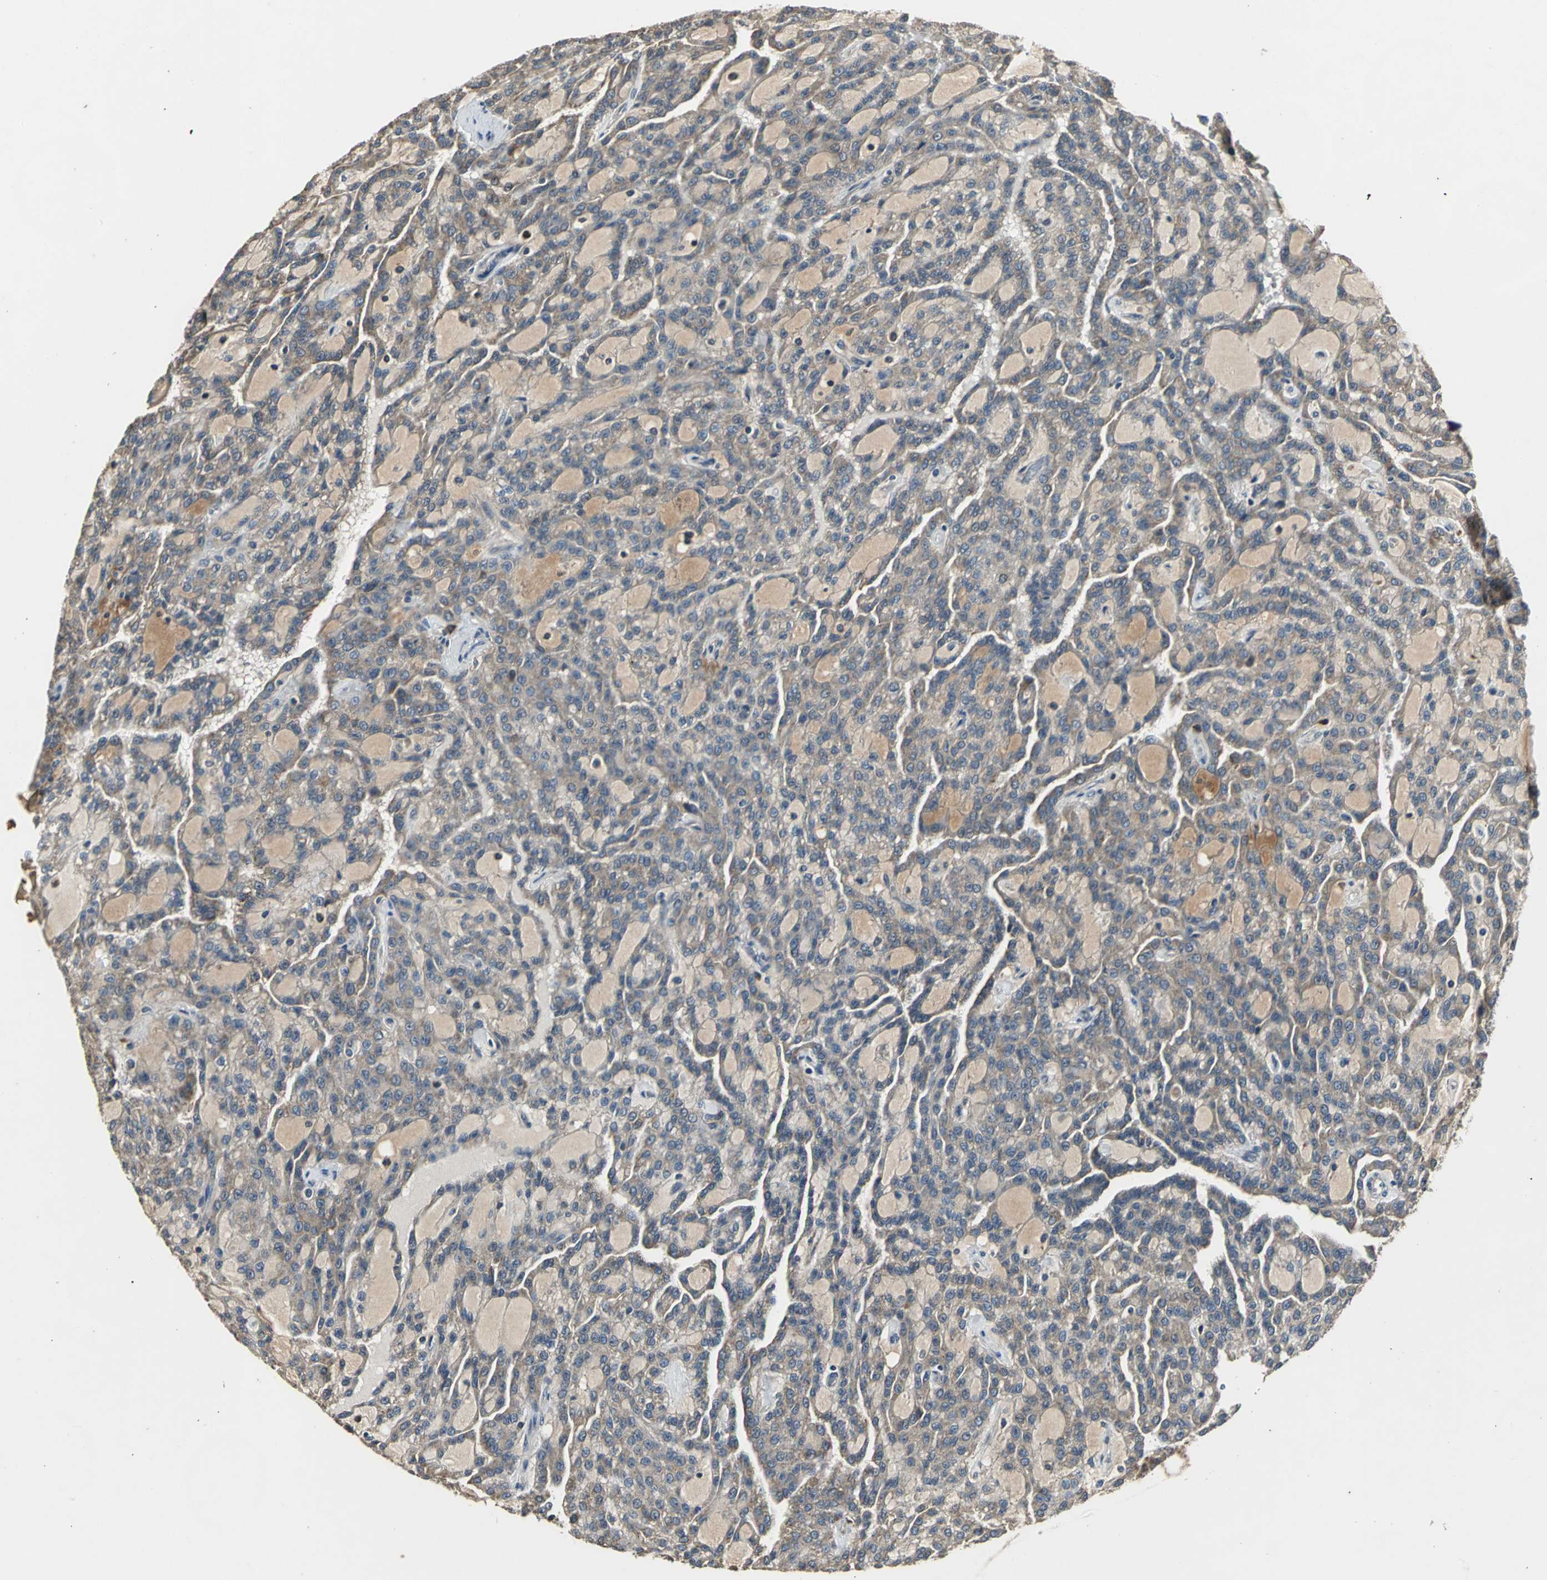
{"staining": {"intensity": "moderate", "quantity": ">75%", "location": "cytoplasmic/membranous"}, "tissue": "renal cancer", "cell_type": "Tumor cells", "image_type": "cancer", "snomed": [{"axis": "morphology", "description": "Adenocarcinoma, NOS"}, {"axis": "topography", "description": "Kidney"}], "caption": "There is medium levels of moderate cytoplasmic/membranous staining in tumor cells of adenocarcinoma (renal), as demonstrated by immunohistochemical staining (brown color).", "gene": "IRF3", "patient": {"sex": "male", "age": 63}}